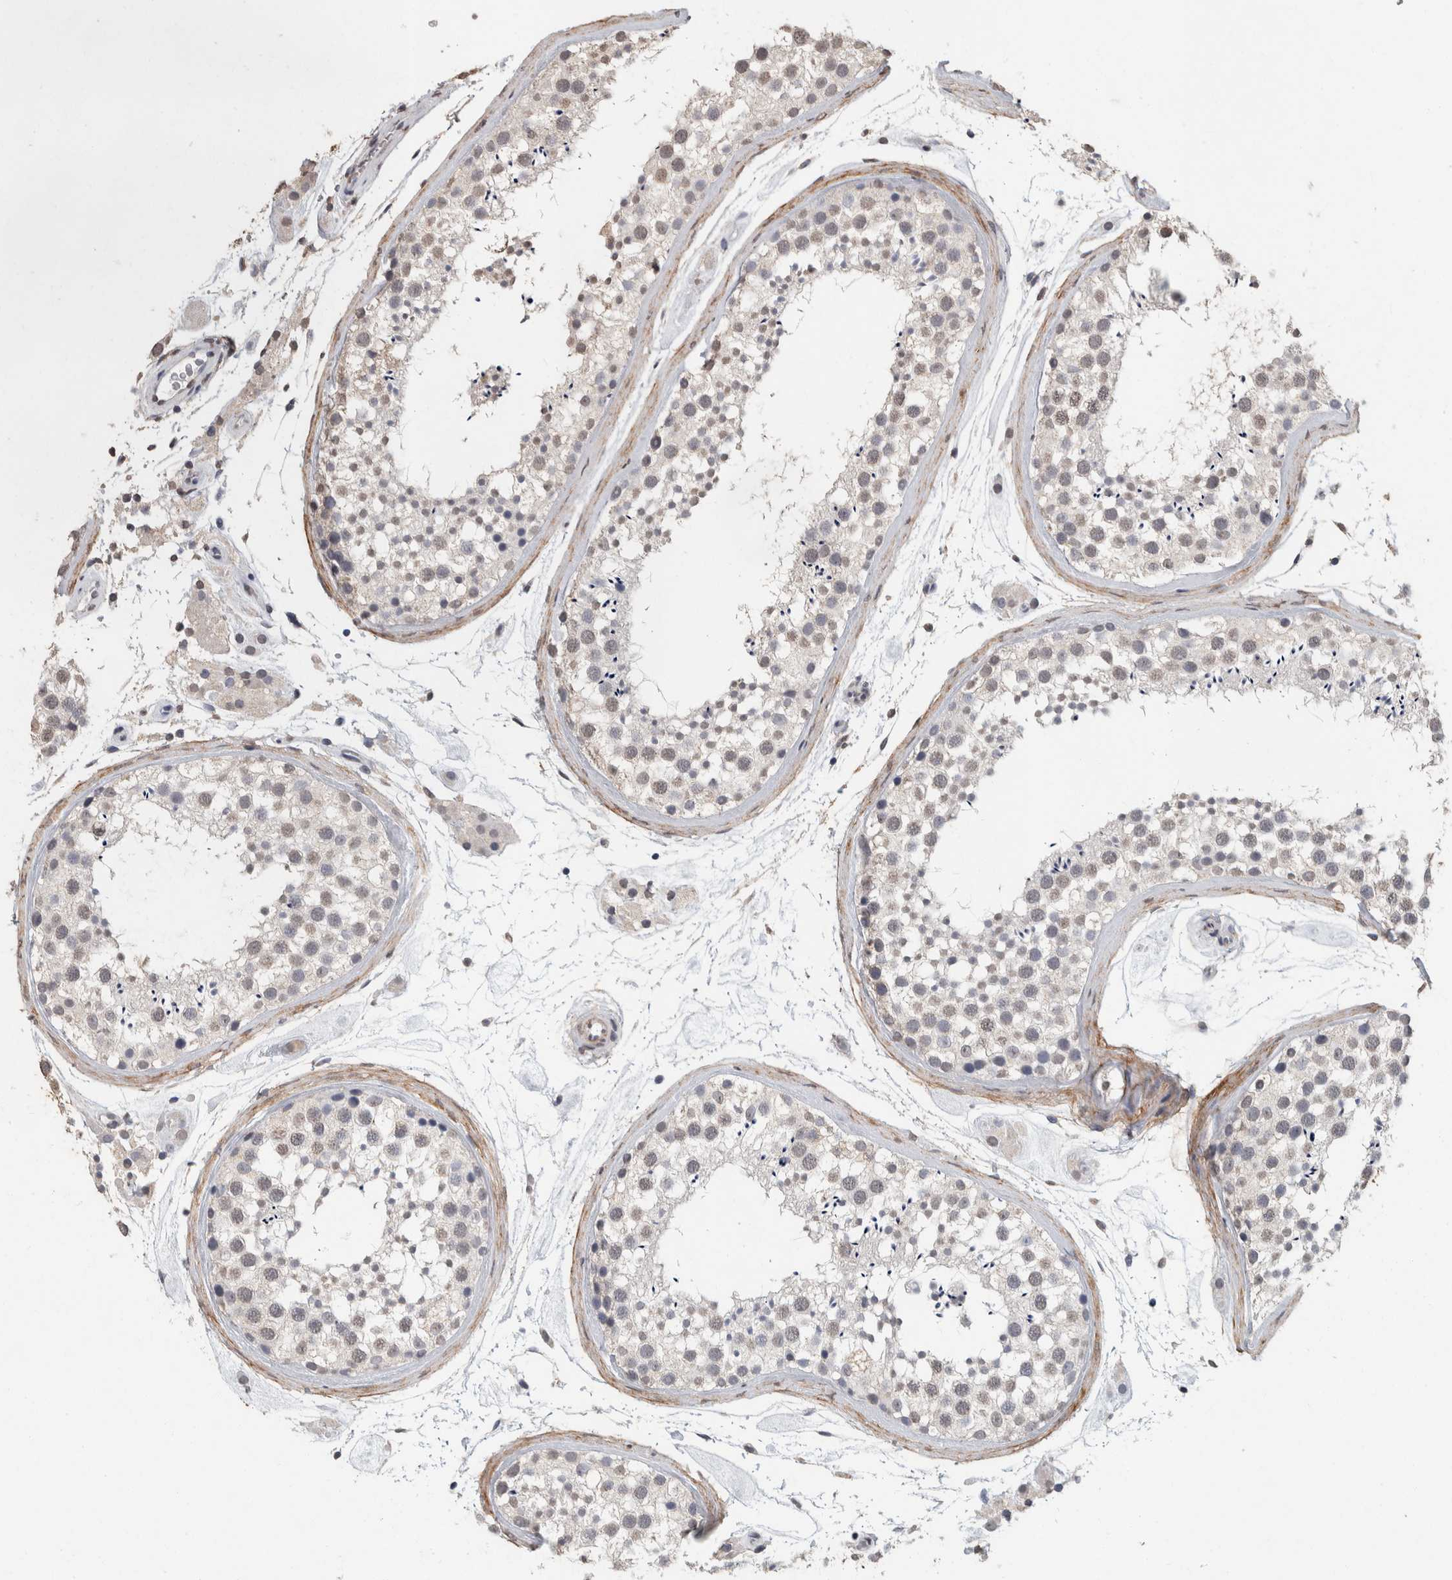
{"staining": {"intensity": "weak", "quantity": "25%-75%", "location": "nuclear"}, "tissue": "testis", "cell_type": "Cells in seminiferous ducts", "image_type": "normal", "snomed": [{"axis": "morphology", "description": "Normal tissue, NOS"}, {"axis": "topography", "description": "Testis"}], "caption": "Testis stained with a brown dye reveals weak nuclear positive expression in approximately 25%-75% of cells in seminiferous ducts.", "gene": "LTBP1", "patient": {"sex": "male", "age": 46}}